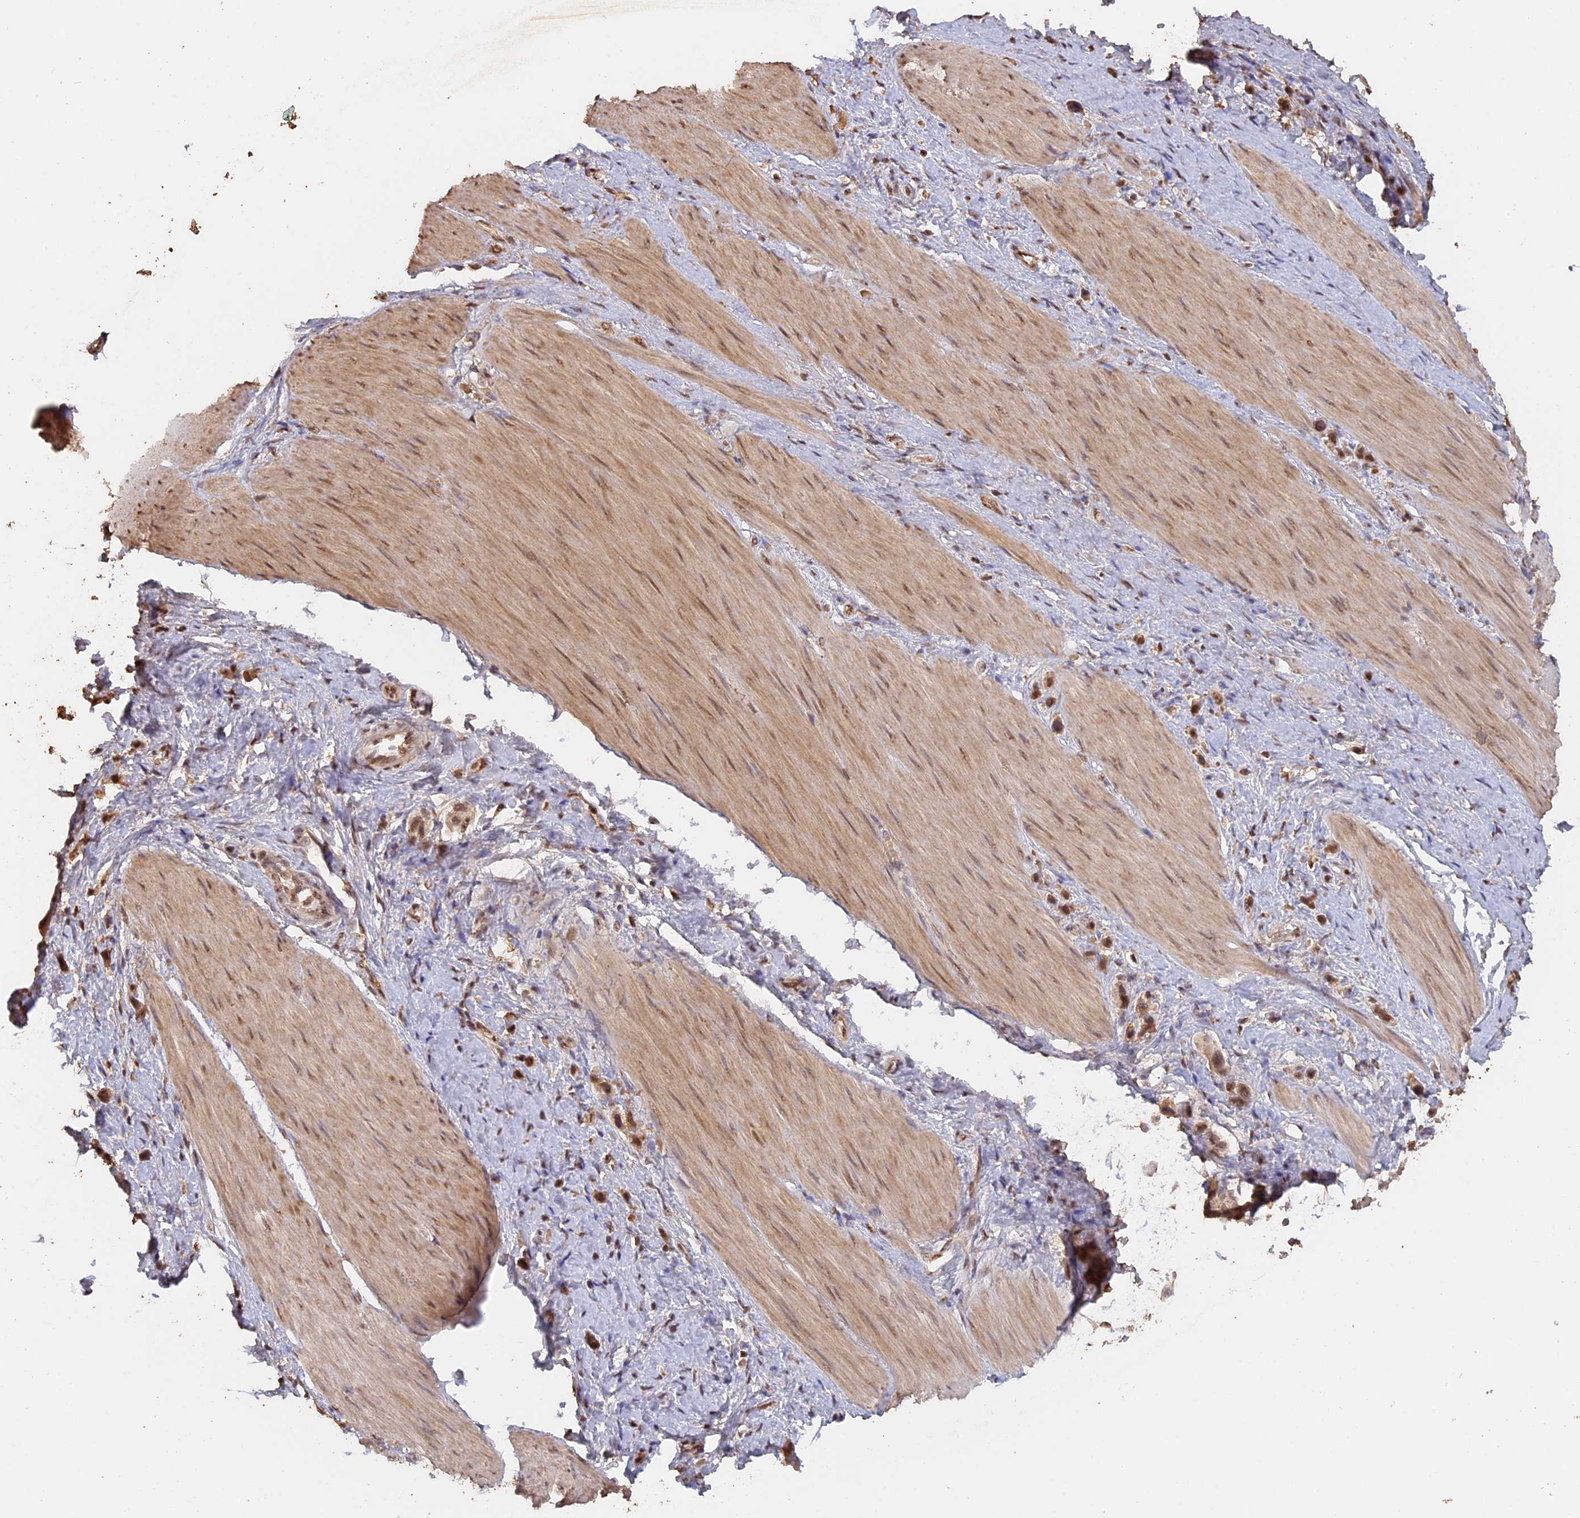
{"staining": {"intensity": "moderate", "quantity": ">75%", "location": "cytoplasmic/membranous,nuclear"}, "tissue": "stomach cancer", "cell_type": "Tumor cells", "image_type": "cancer", "snomed": [{"axis": "morphology", "description": "Adenocarcinoma, NOS"}, {"axis": "topography", "description": "Stomach"}], "caption": "Immunohistochemistry (IHC) image of stomach cancer stained for a protein (brown), which reveals medium levels of moderate cytoplasmic/membranous and nuclear expression in about >75% of tumor cells.", "gene": "PSMC6", "patient": {"sex": "female", "age": 65}}